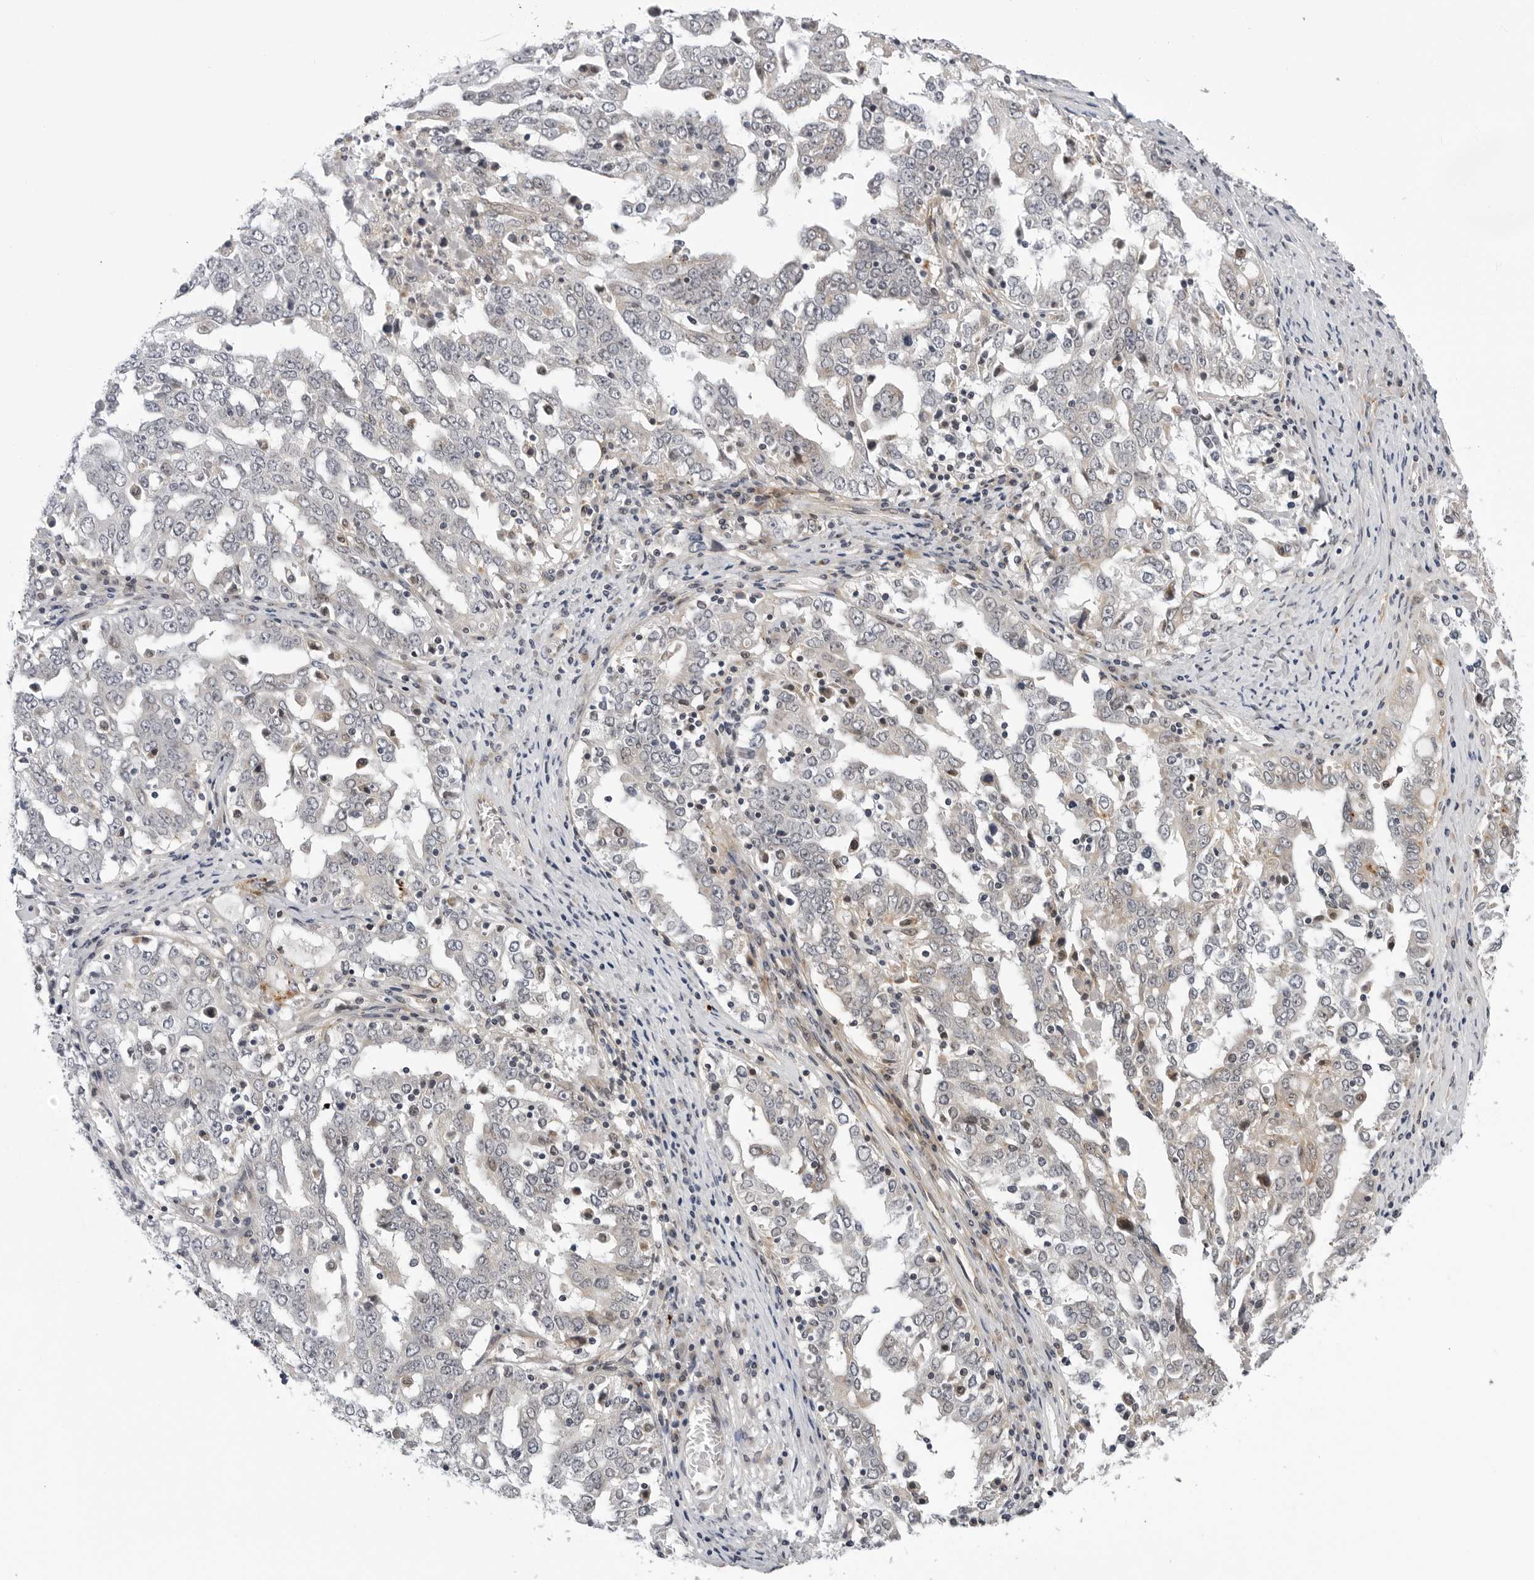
{"staining": {"intensity": "negative", "quantity": "none", "location": "none"}, "tissue": "ovarian cancer", "cell_type": "Tumor cells", "image_type": "cancer", "snomed": [{"axis": "morphology", "description": "Carcinoma, endometroid"}, {"axis": "topography", "description": "Ovary"}], "caption": "Tumor cells show no significant expression in ovarian cancer.", "gene": "KIAA1614", "patient": {"sex": "female", "age": 62}}